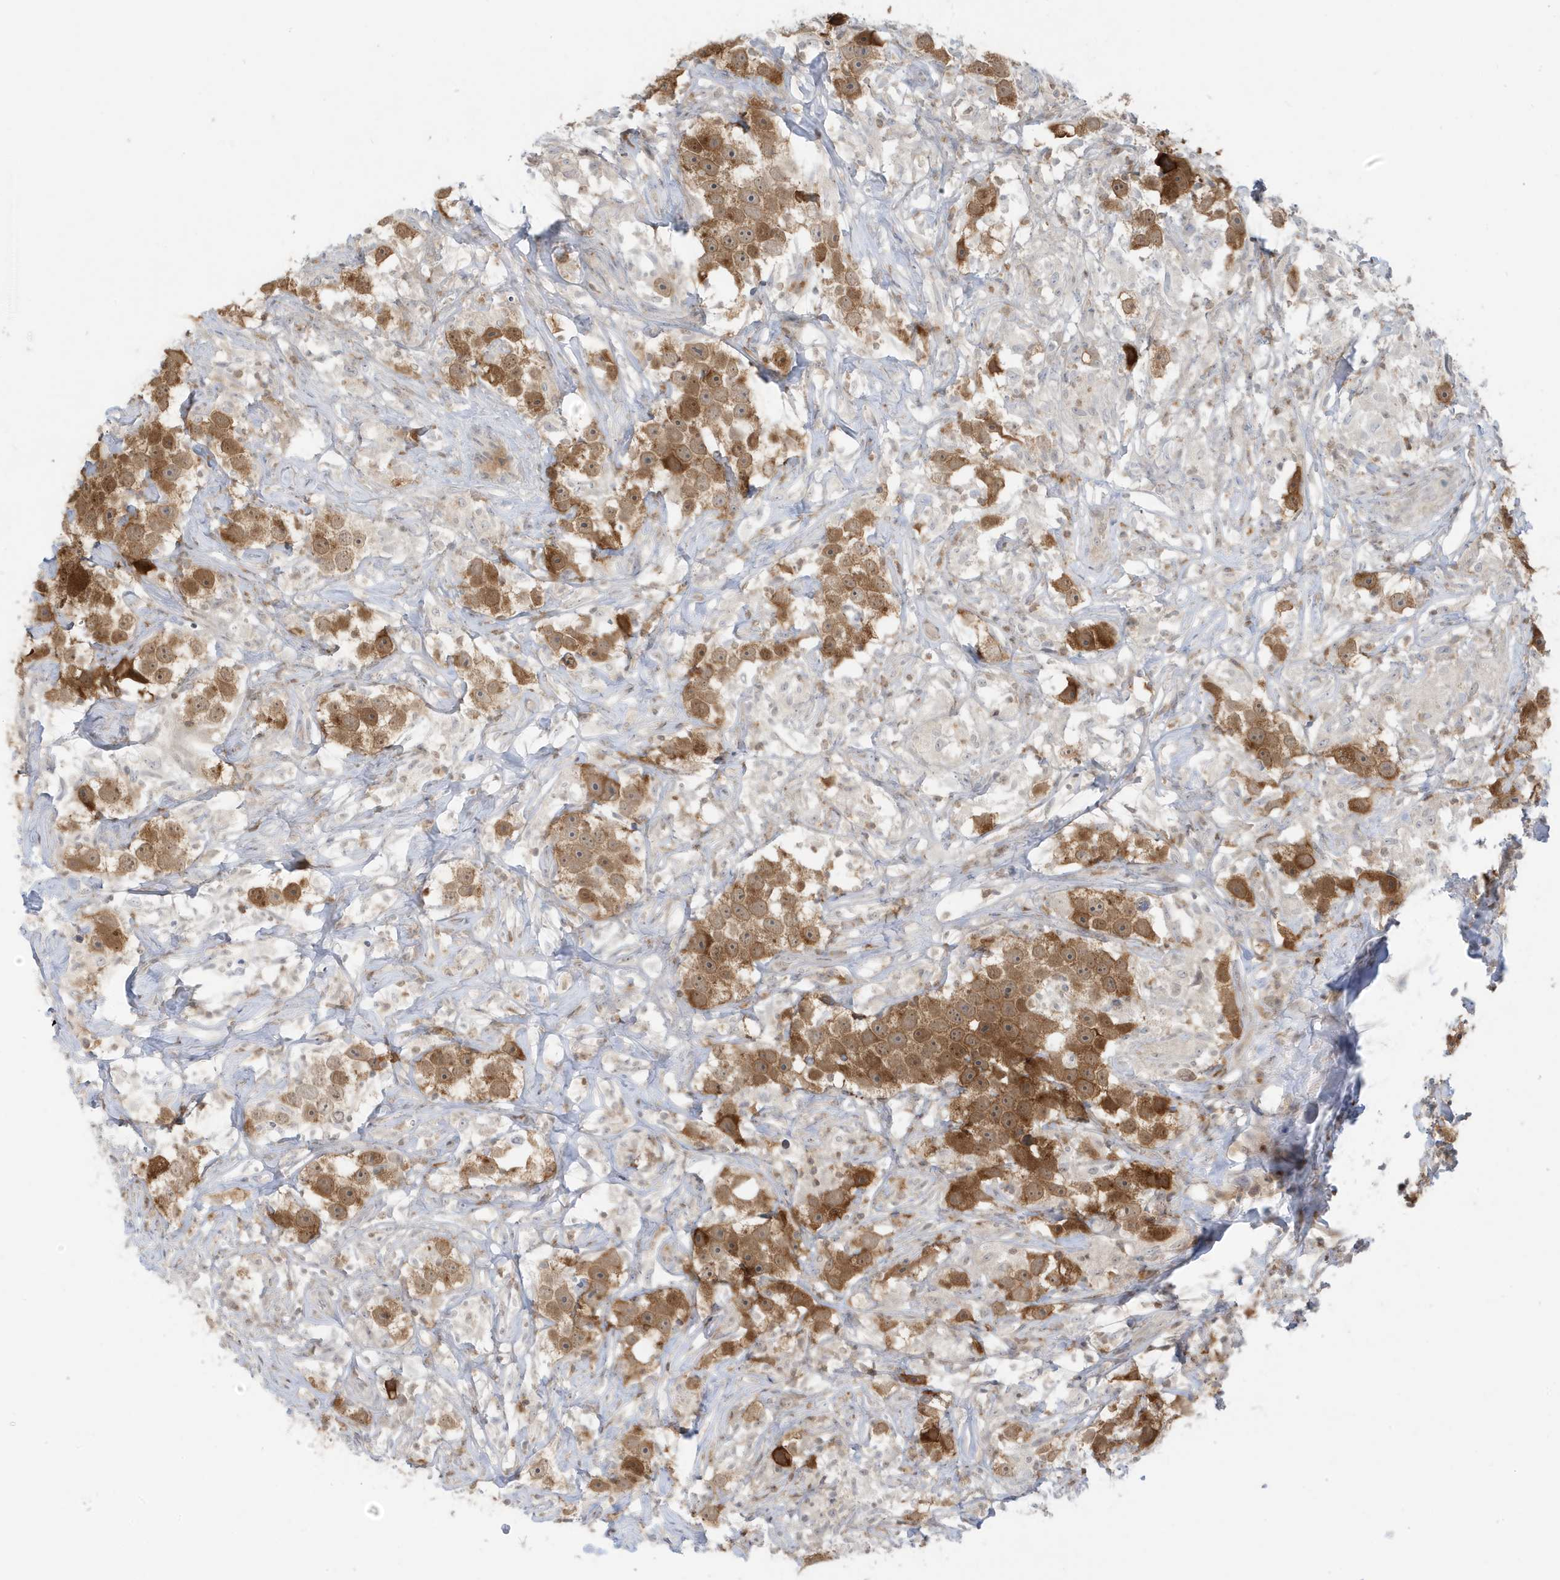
{"staining": {"intensity": "moderate", "quantity": ">75%", "location": "cytoplasmic/membranous"}, "tissue": "testis cancer", "cell_type": "Tumor cells", "image_type": "cancer", "snomed": [{"axis": "morphology", "description": "Seminoma, NOS"}, {"axis": "topography", "description": "Testis"}], "caption": "This image reveals seminoma (testis) stained with immunohistochemistry (IHC) to label a protein in brown. The cytoplasmic/membranous of tumor cells show moderate positivity for the protein. Nuclei are counter-stained blue.", "gene": "OGA", "patient": {"sex": "male", "age": 49}}